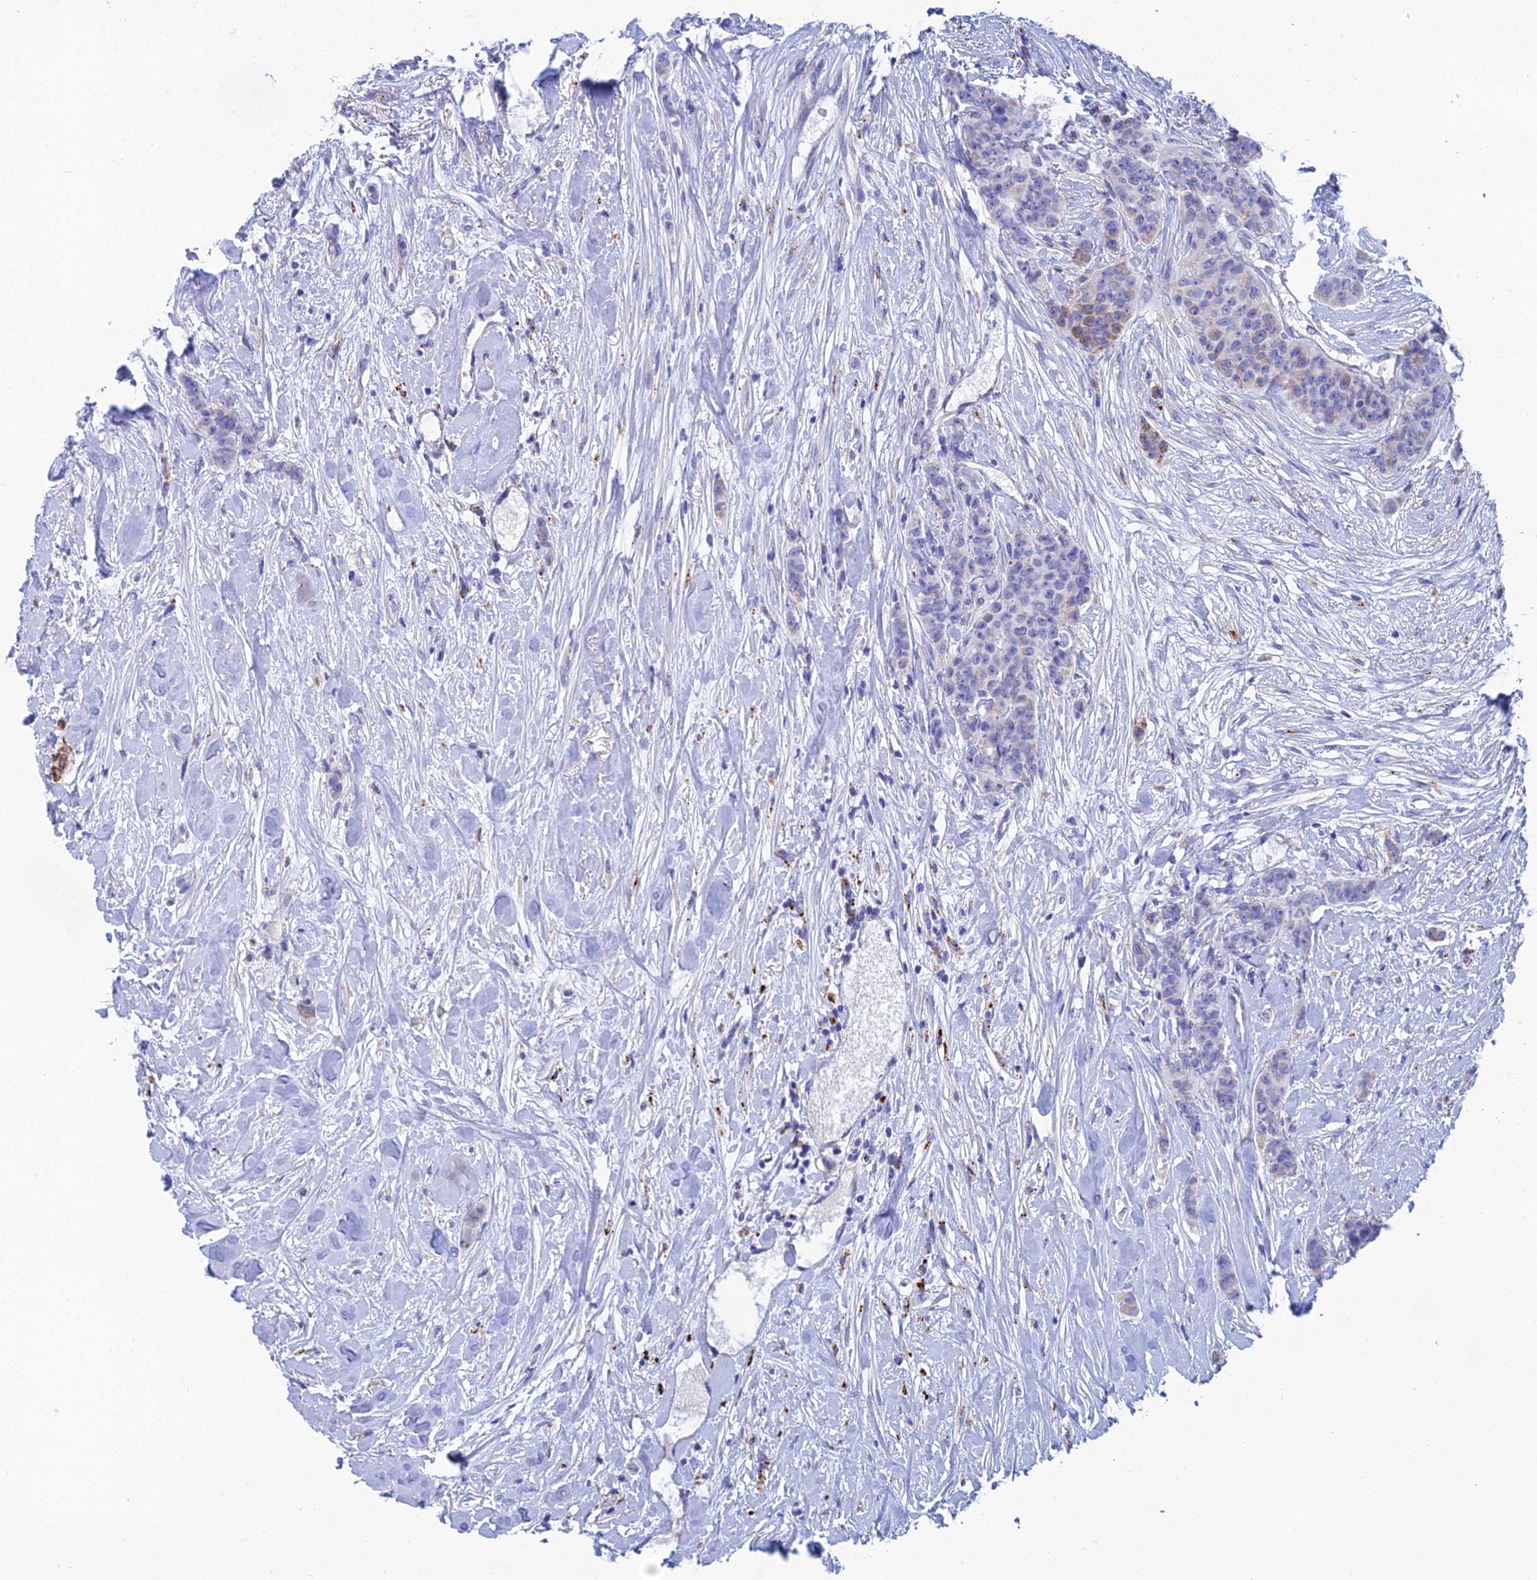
{"staining": {"intensity": "moderate", "quantity": "<25%", "location": "cytoplasmic/membranous"}, "tissue": "breast cancer", "cell_type": "Tumor cells", "image_type": "cancer", "snomed": [{"axis": "morphology", "description": "Duct carcinoma"}, {"axis": "topography", "description": "Breast"}], "caption": "Breast cancer (intraductal carcinoma) stained with IHC reveals moderate cytoplasmic/membranous expression in about <25% of tumor cells.", "gene": "CFAP210", "patient": {"sex": "female", "age": 40}}